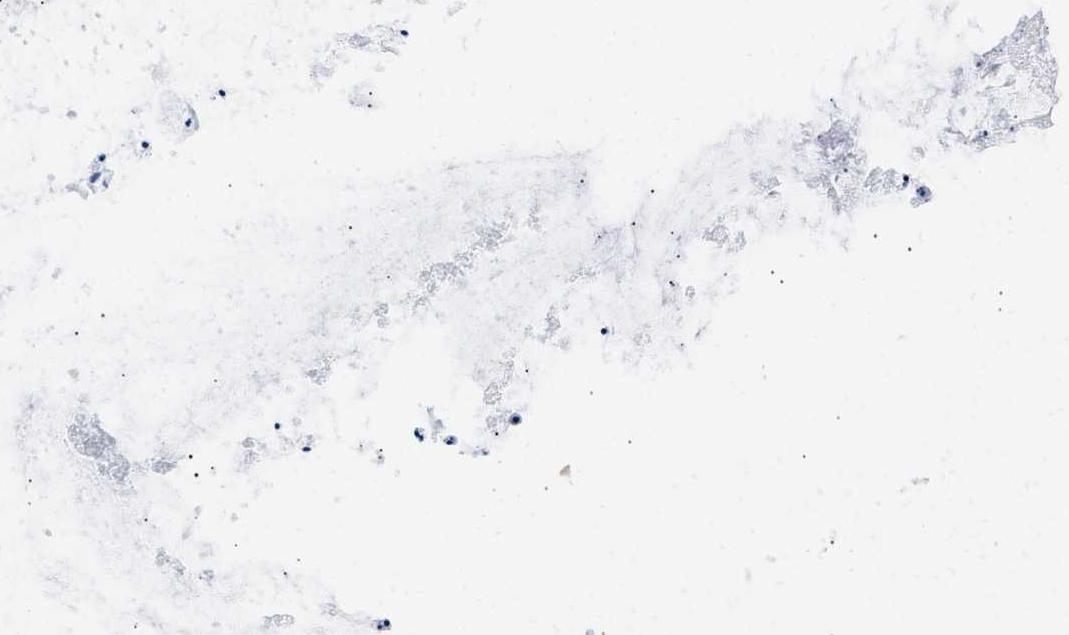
{"staining": {"intensity": "negative", "quantity": "none", "location": "none"}, "tissue": "ovarian cancer", "cell_type": "Tumor cells", "image_type": "cancer", "snomed": [{"axis": "morphology", "description": "Cystadenocarcinoma, mucinous, NOS"}, {"axis": "topography", "description": "Ovary"}], "caption": "This is a micrograph of immunohistochemistry staining of ovarian cancer (mucinous cystadenocarcinoma), which shows no positivity in tumor cells.", "gene": "TRIM29", "patient": {"sex": "female", "age": 57}}